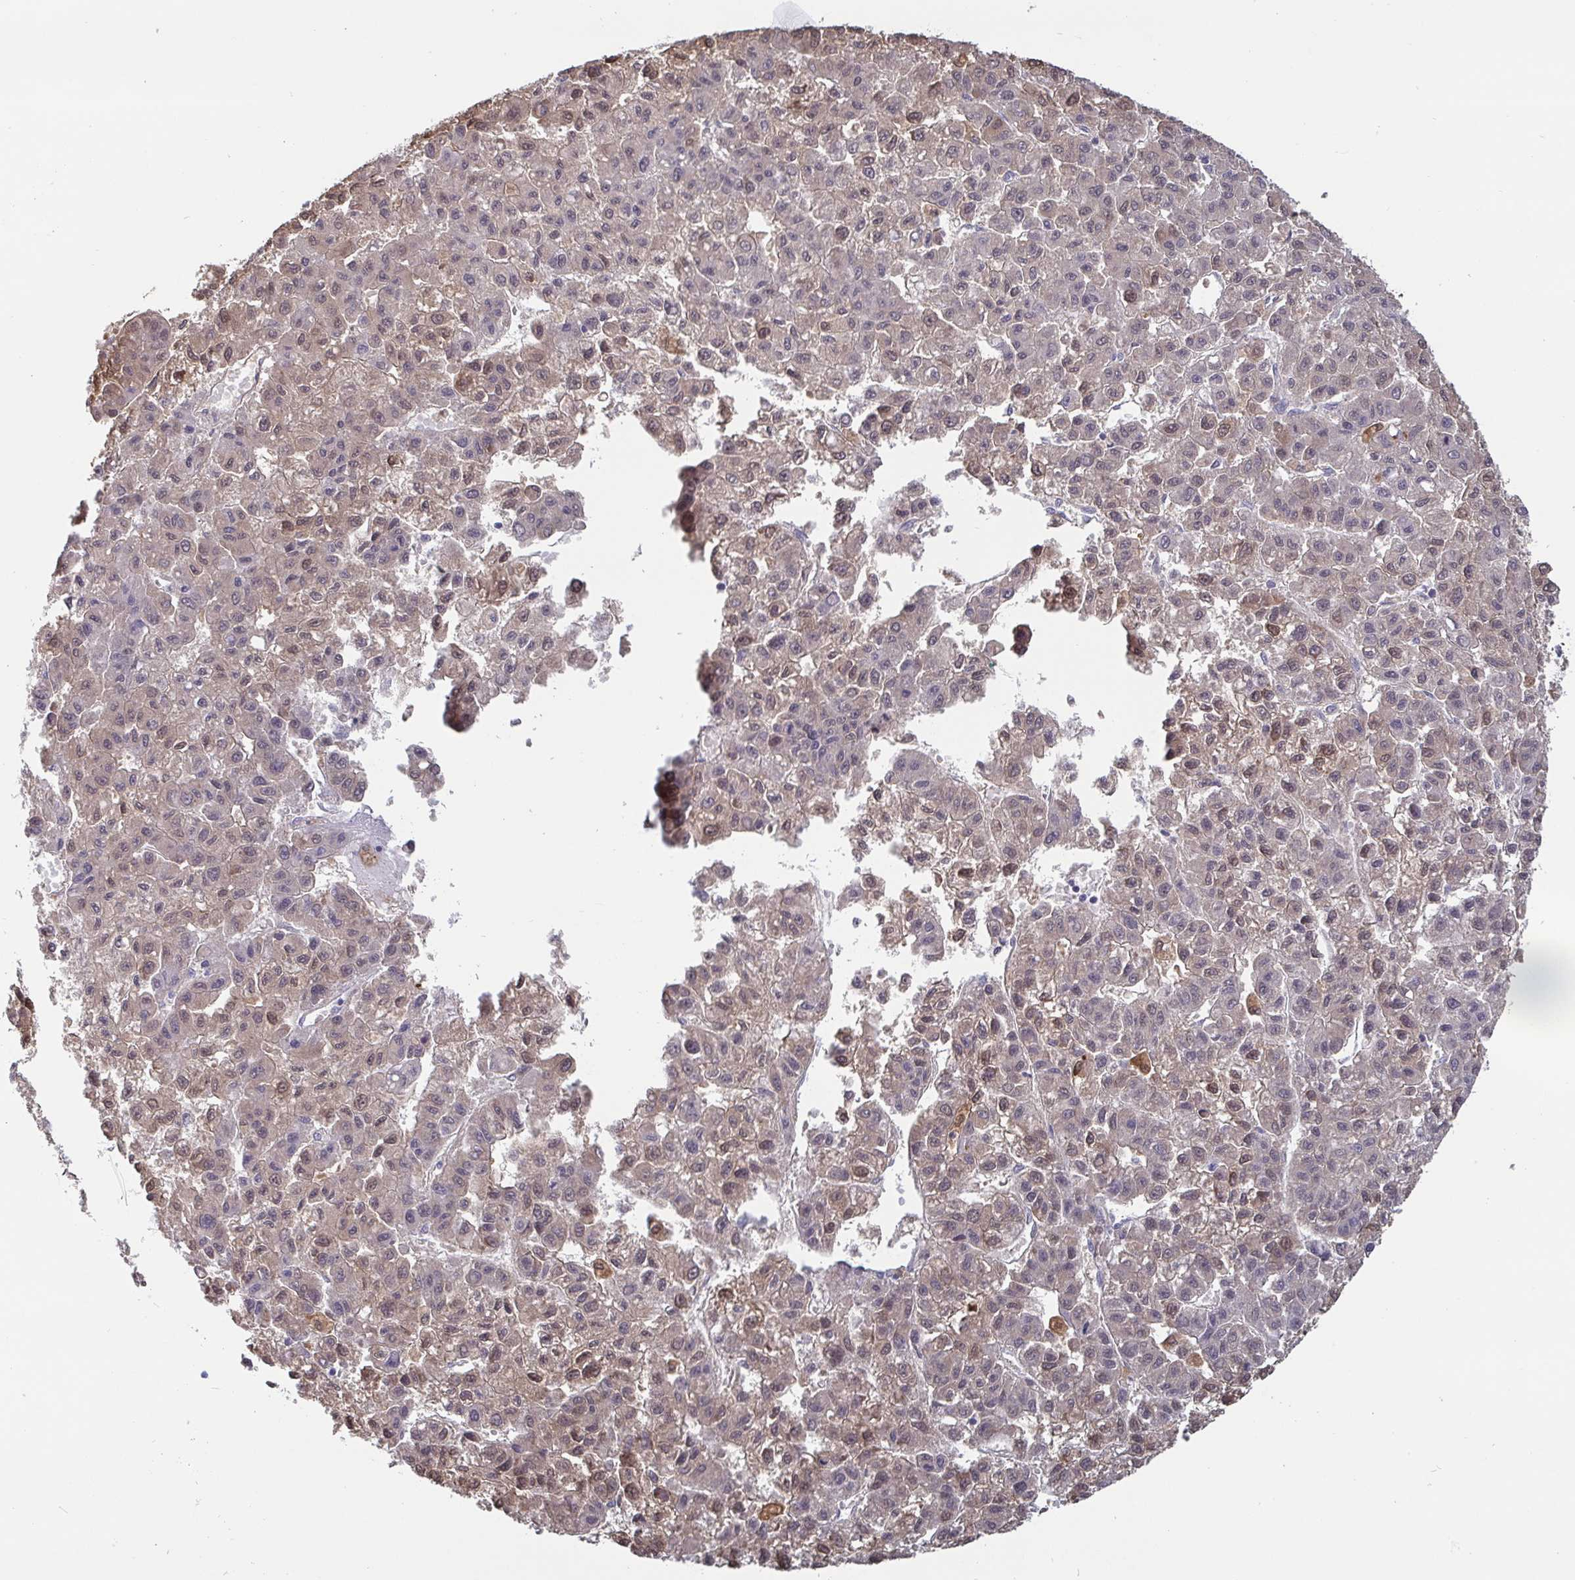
{"staining": {"intensity": "weak", "quantity": ">75%", "location": "cytoplasmic/membranous,nuclear"}, "tissue": "liver cancer", "cell_type": "Tumor cells", "image_type": "cancer", "snomed": [{"axis": "morphology", "description": "Carcinoma, Hepatocellular, NOS"}, {"axis": "topography", "description": "Liver"}], "caption": "Hepatocellular carcinoma (liver) stained for a protein shows weak cytoplasmic/membranous and nuclear positivity in tumor cells.", "gene": "IDH1", "patient": {"sex": "male", "age": 70}}